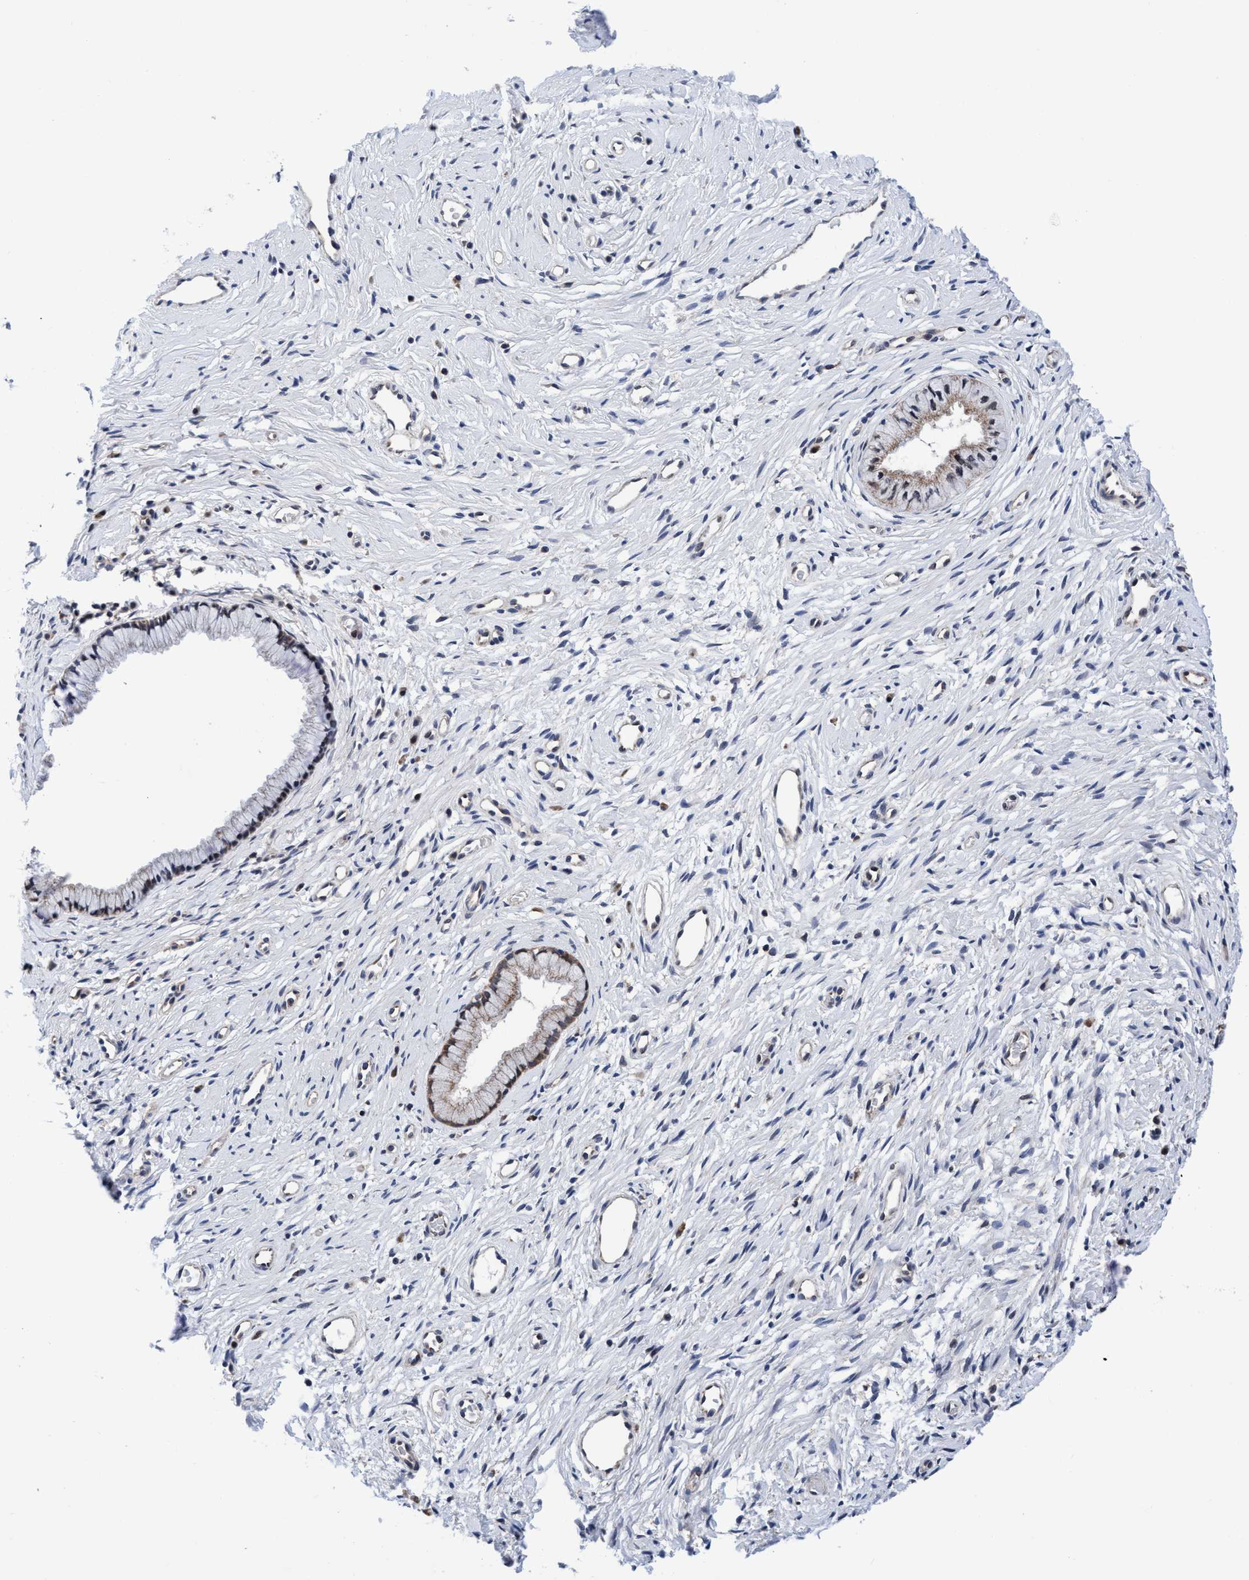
{"staining": {"intensity": "moderate", "quantity": "25%-75%", "location": "cytoplasmic/membranous"}, "tissue": "cervix", "cell_type": "Glandular cells", "image_type": "normal", "snomed": [{"axis": "morphology", "description": "Normal tissue, NOS"}, {"axis": "topography", "description": "Cervix"}], "caption": "A brown stain highlights moderate cytoplasmic/membranous positivity of a protein in glandular cells of unremarkable cervix. (IHC, brightfield microscopy, high magnification).", "gene": "AGAP2", "patient": {"sex": "female", "age": 77}}